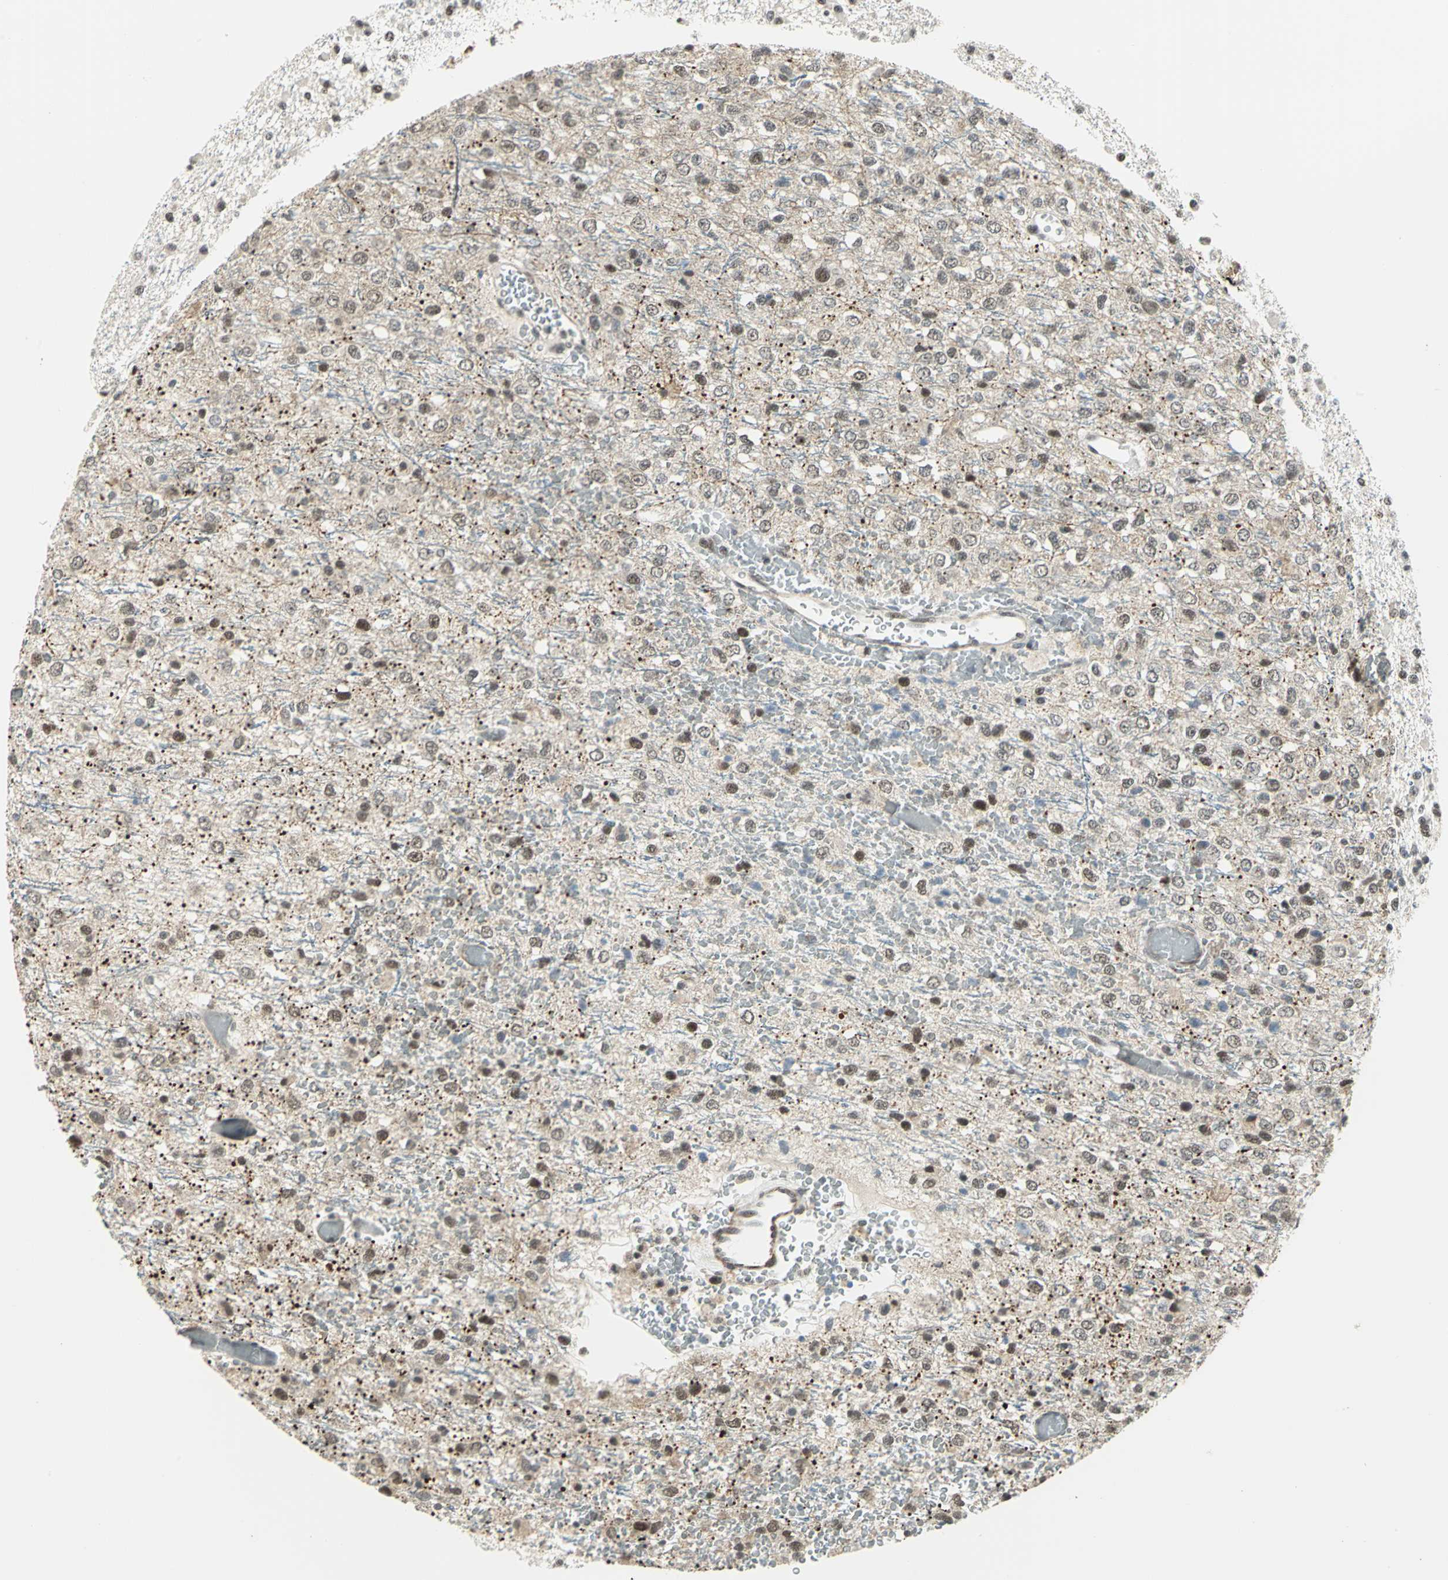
{"staining": {"intensity": "weak", "quantity": "25%-75%", "location": "cytoplasmic/membranous,nuclear"}, "tissue": "glioma", "cell_type": "Tumor cells", "image_type": "cancer", "snomed": [{"axis": "morphology", "description": "Glioma, malignant, High grade"}, {"axis": "topography", "description": "pancreas cauda"}], "caption": "Weak cytoplasmic/membranous and nuclear staining is appreciated in approximately 25%-75% of tumor cells in glioma.", "gene": "MTA1", "patient": {"sex": "male", "age": 60}}